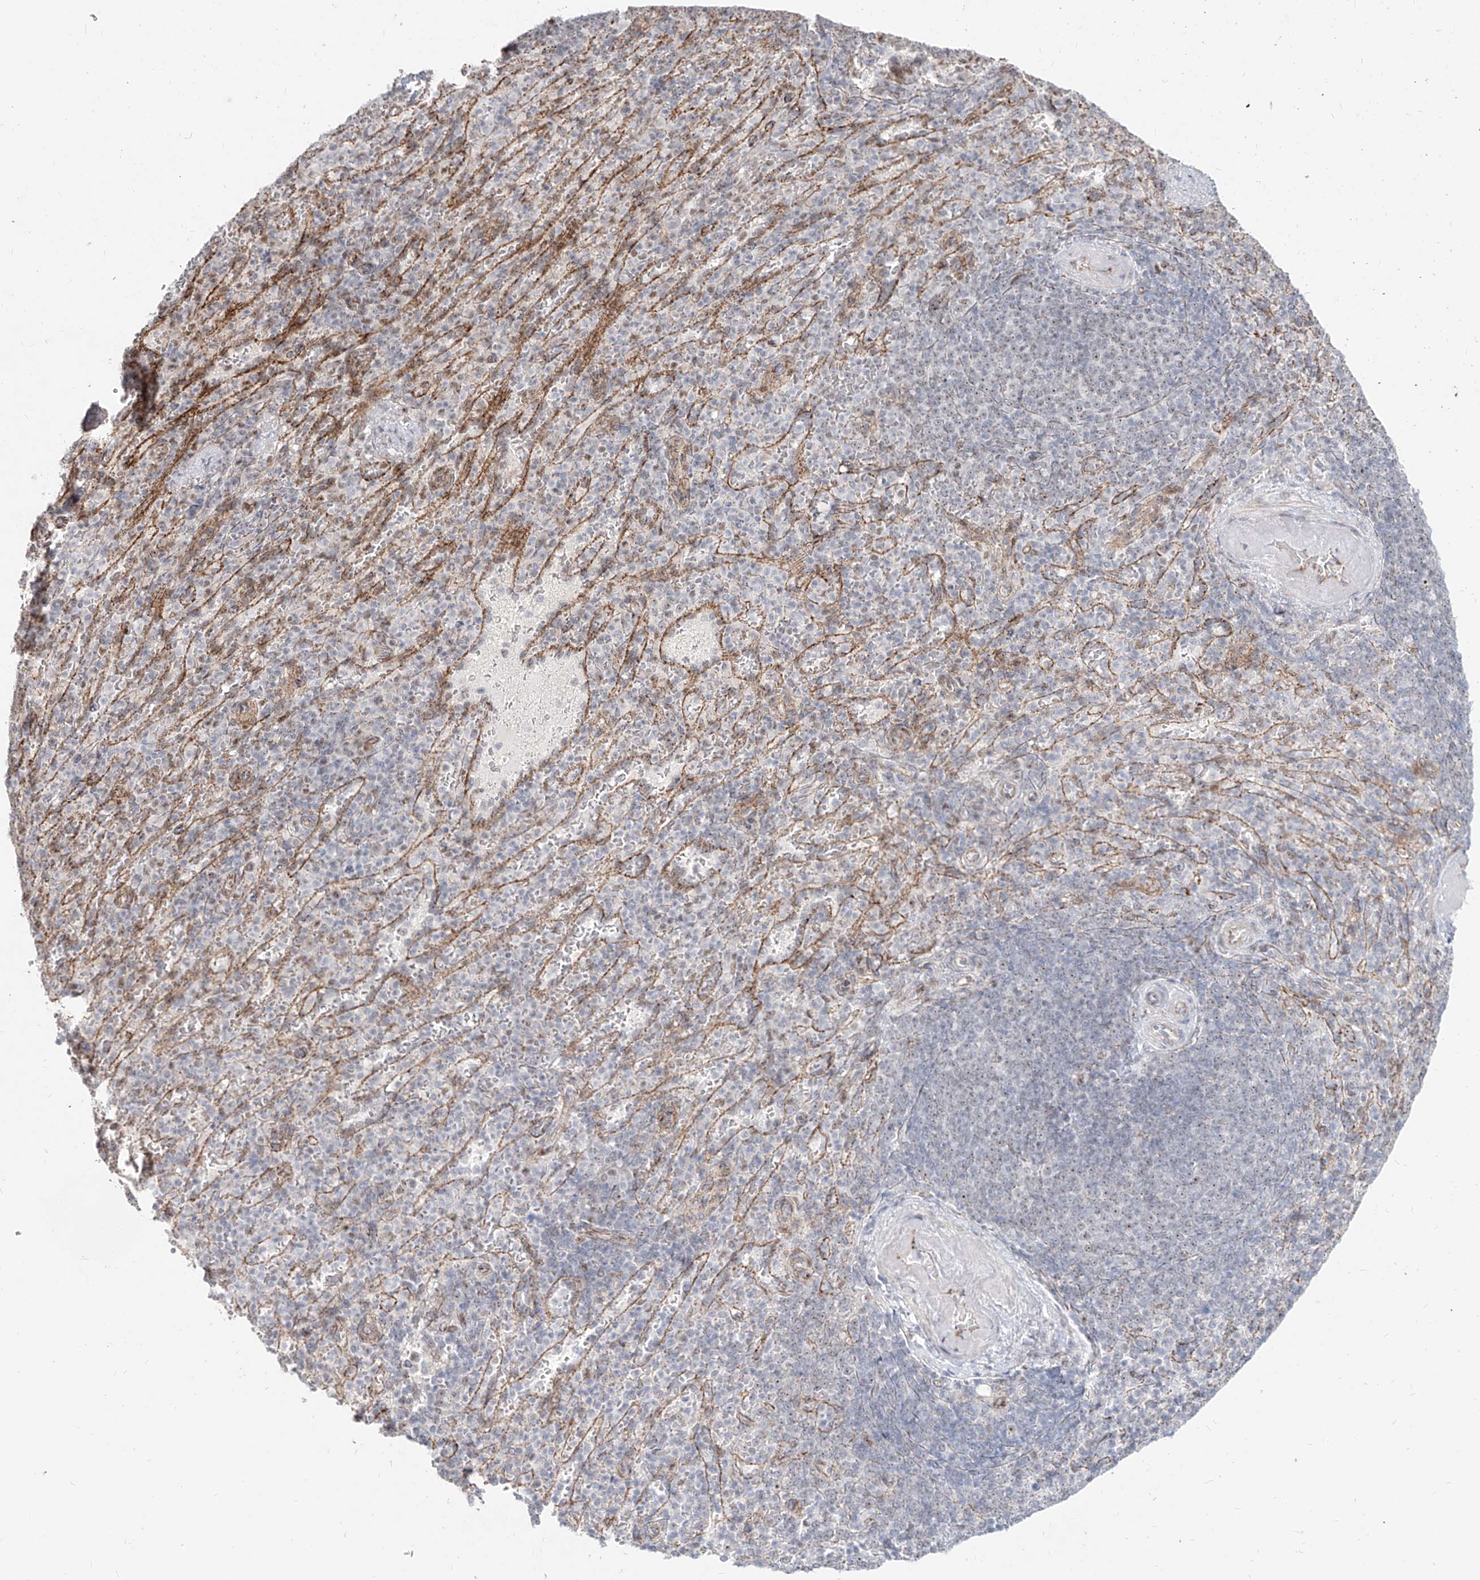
{"staining": {"intensity": "weak", "quantity": "<25%", "location": "nuclear"}, "tissue": "spleen", "cell_type": "Cells in red pulp", "image_type": "normal", "snomed": [{"axis": "morphology", "description": "Normal tissue, NOS"}, {"axis": "topography", "description": "Spleen"}], "caption": "A micrograph of human spleen is negative for staining in cells in red pulp.", "gene": "ZNF710", "patient": {"sex": "female", "age": 74}}